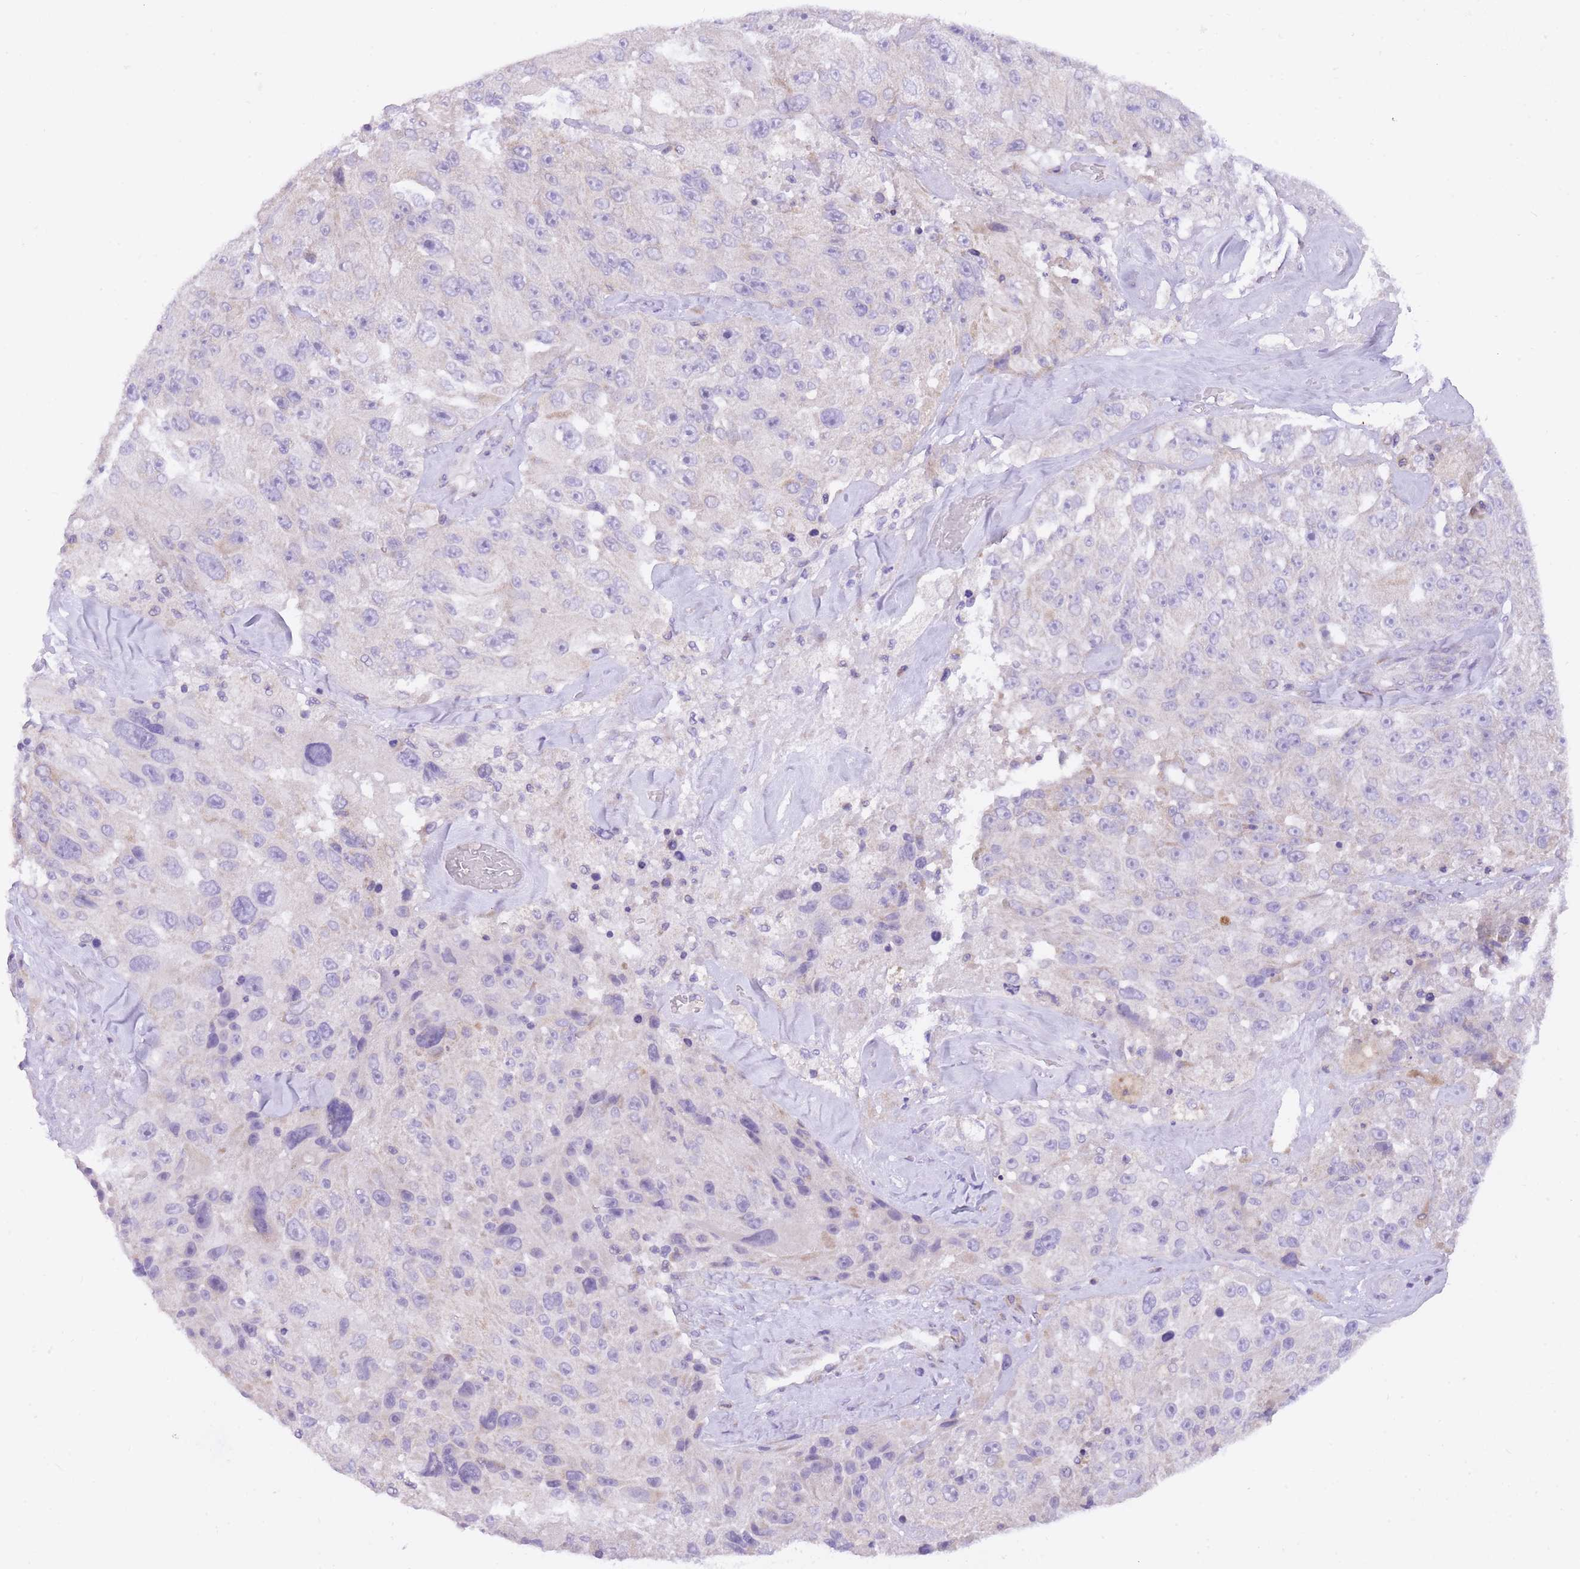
{"staining": {"intensity": "negative", "quantity": "none", "location": "none"}, "tissue": "melanoma", "cell_type": "Tumor cells", "image_type": "cancer", "snomed": [{"axis": "morphology", "description": "Malignant melanoma, Metastatic site"}, {"axis": "topography", "description": "Lymph node"}], "caption": "Image shows no significant protein staining in tumor cells of malignant melanoma (metastatic site).", "gene": "TOPAZ1", "patient": {"sex": "male", "age": 62}}